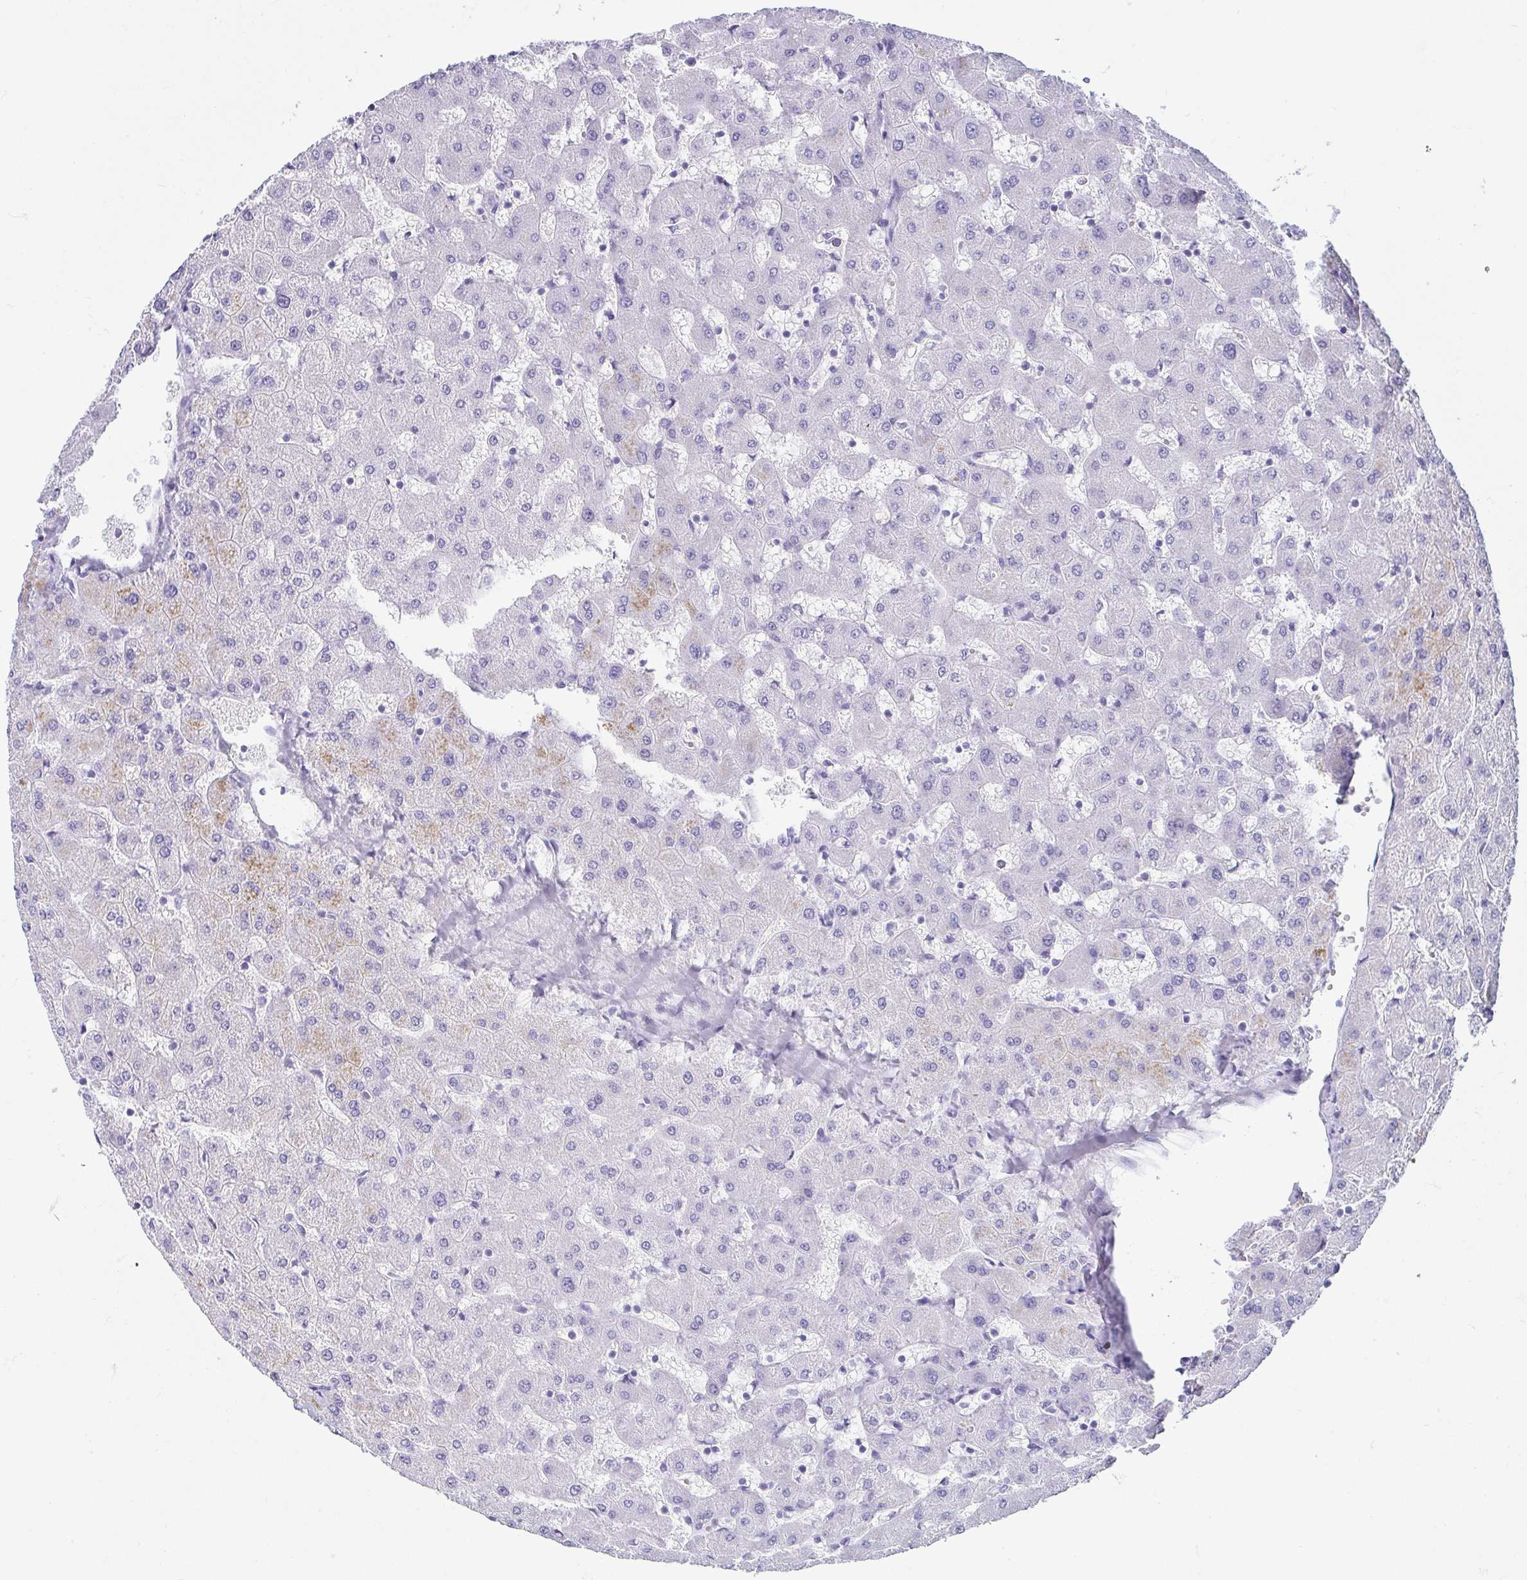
{"staining": {"intensity": "negative", "quantity": "none", "location": "none"}, "tissue": "liver", "cell_type": "Cholangiocytes", "image_type": "normal", "snomed": [{"axis": "morphology", "description": "Normal tissue, NOS"}, {"axis": "topography", "description": "Liver"}], "caption": "Human liver stained for a protein using immunohistochemistry (IHC) shows no positivity in cholangiocytes.", "gene": "CD164L2", "patient": {"sex": "female", "age": 63}}